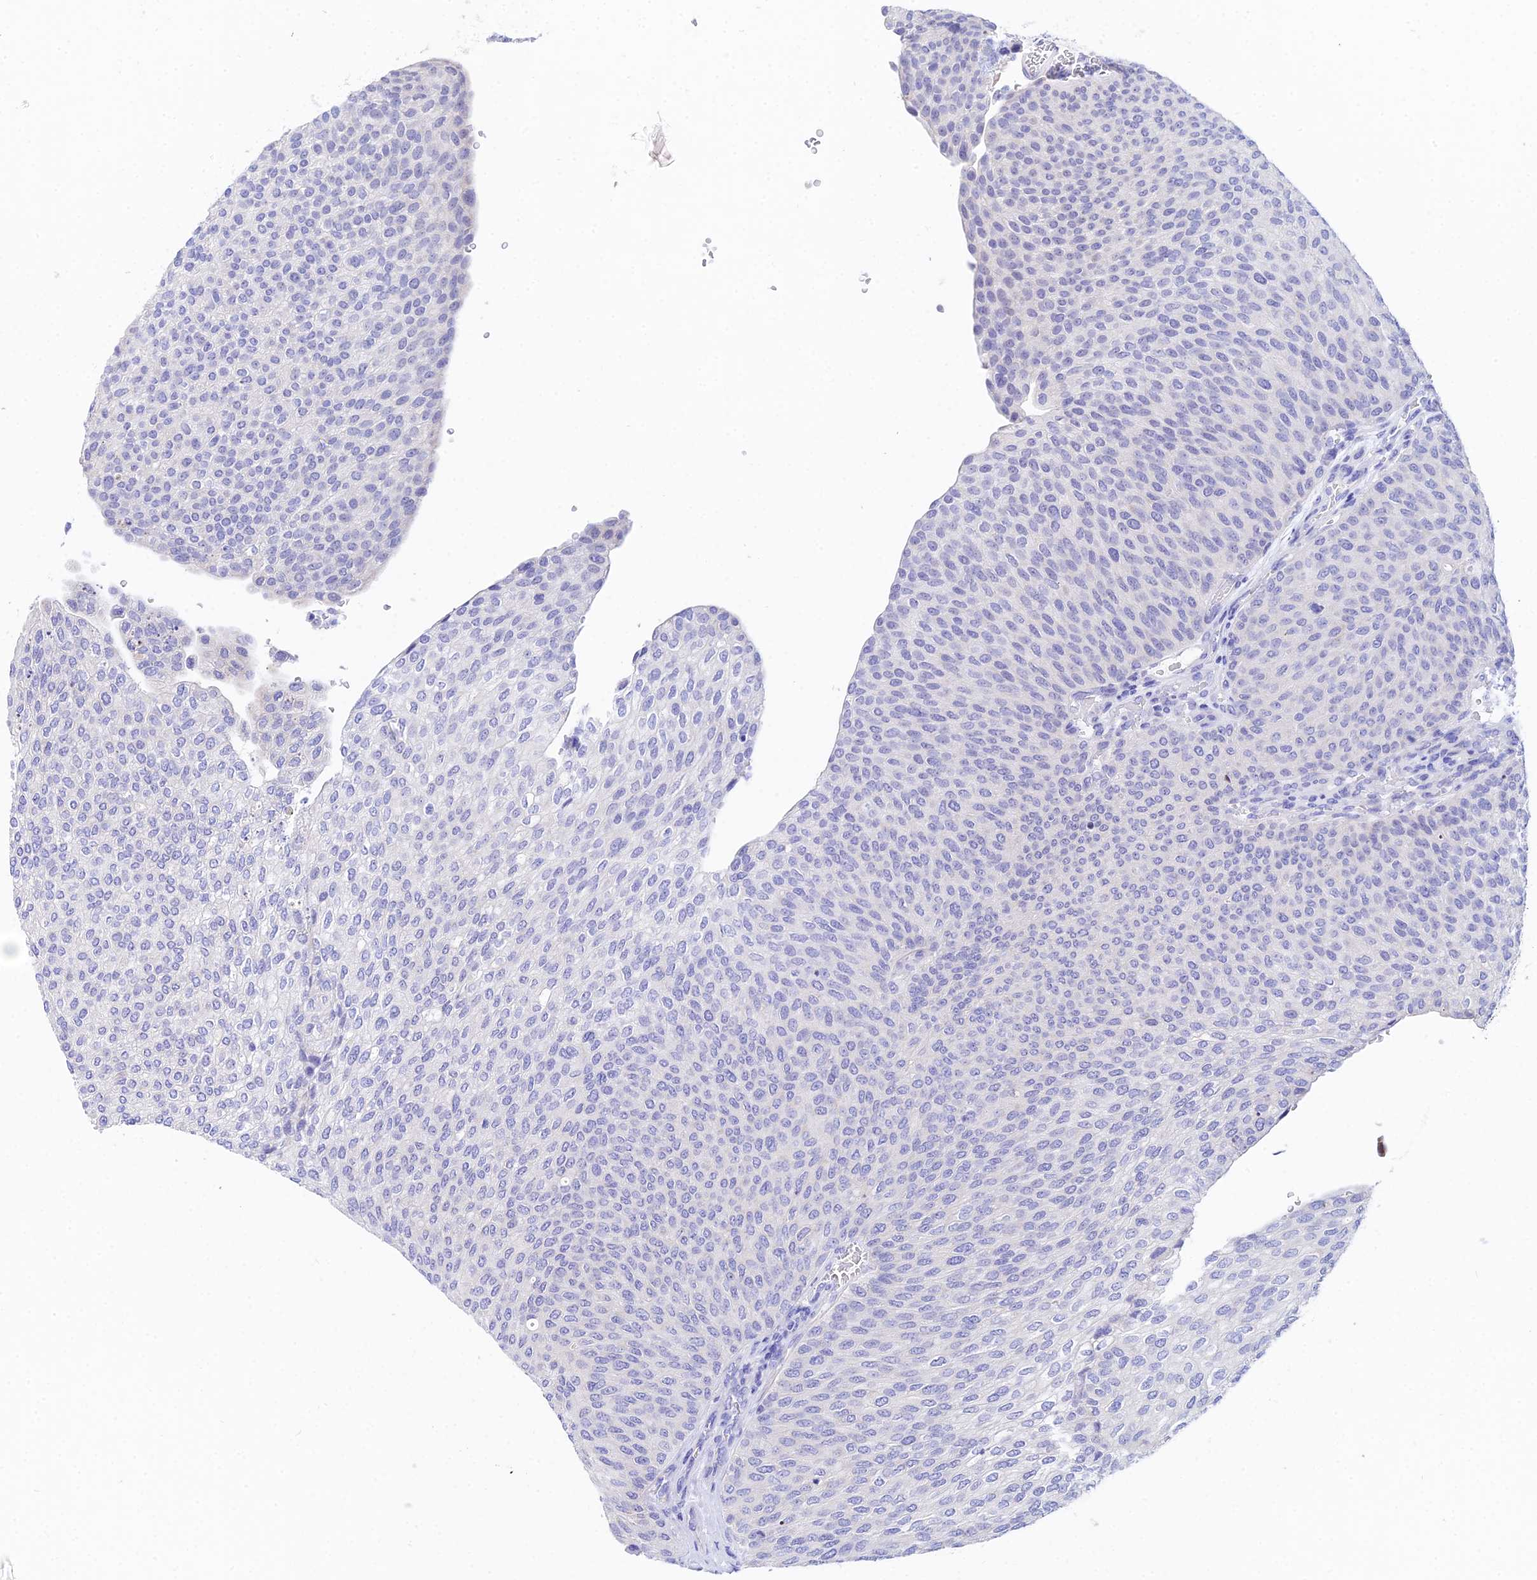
{"staining": {"intensity": "negative", "quantity": "none", "location": "none"}, "tissue": "urothelial cancer", "cell_type": "Tumor cells", "image_type": "cancer", "snomed": [{"axis": "morphology", "description": "Urothelial carcinoma, High grade"}, {"axis": "topography", "description": "Urinary bladder"}], "caption": "The immunohistochemistry (IHC) photomicrograph has no significant positivity in tumor cells of urothelial cancer tissue.", "gene": "CEP41", "patient": {"sex": "female", "age": 79}}